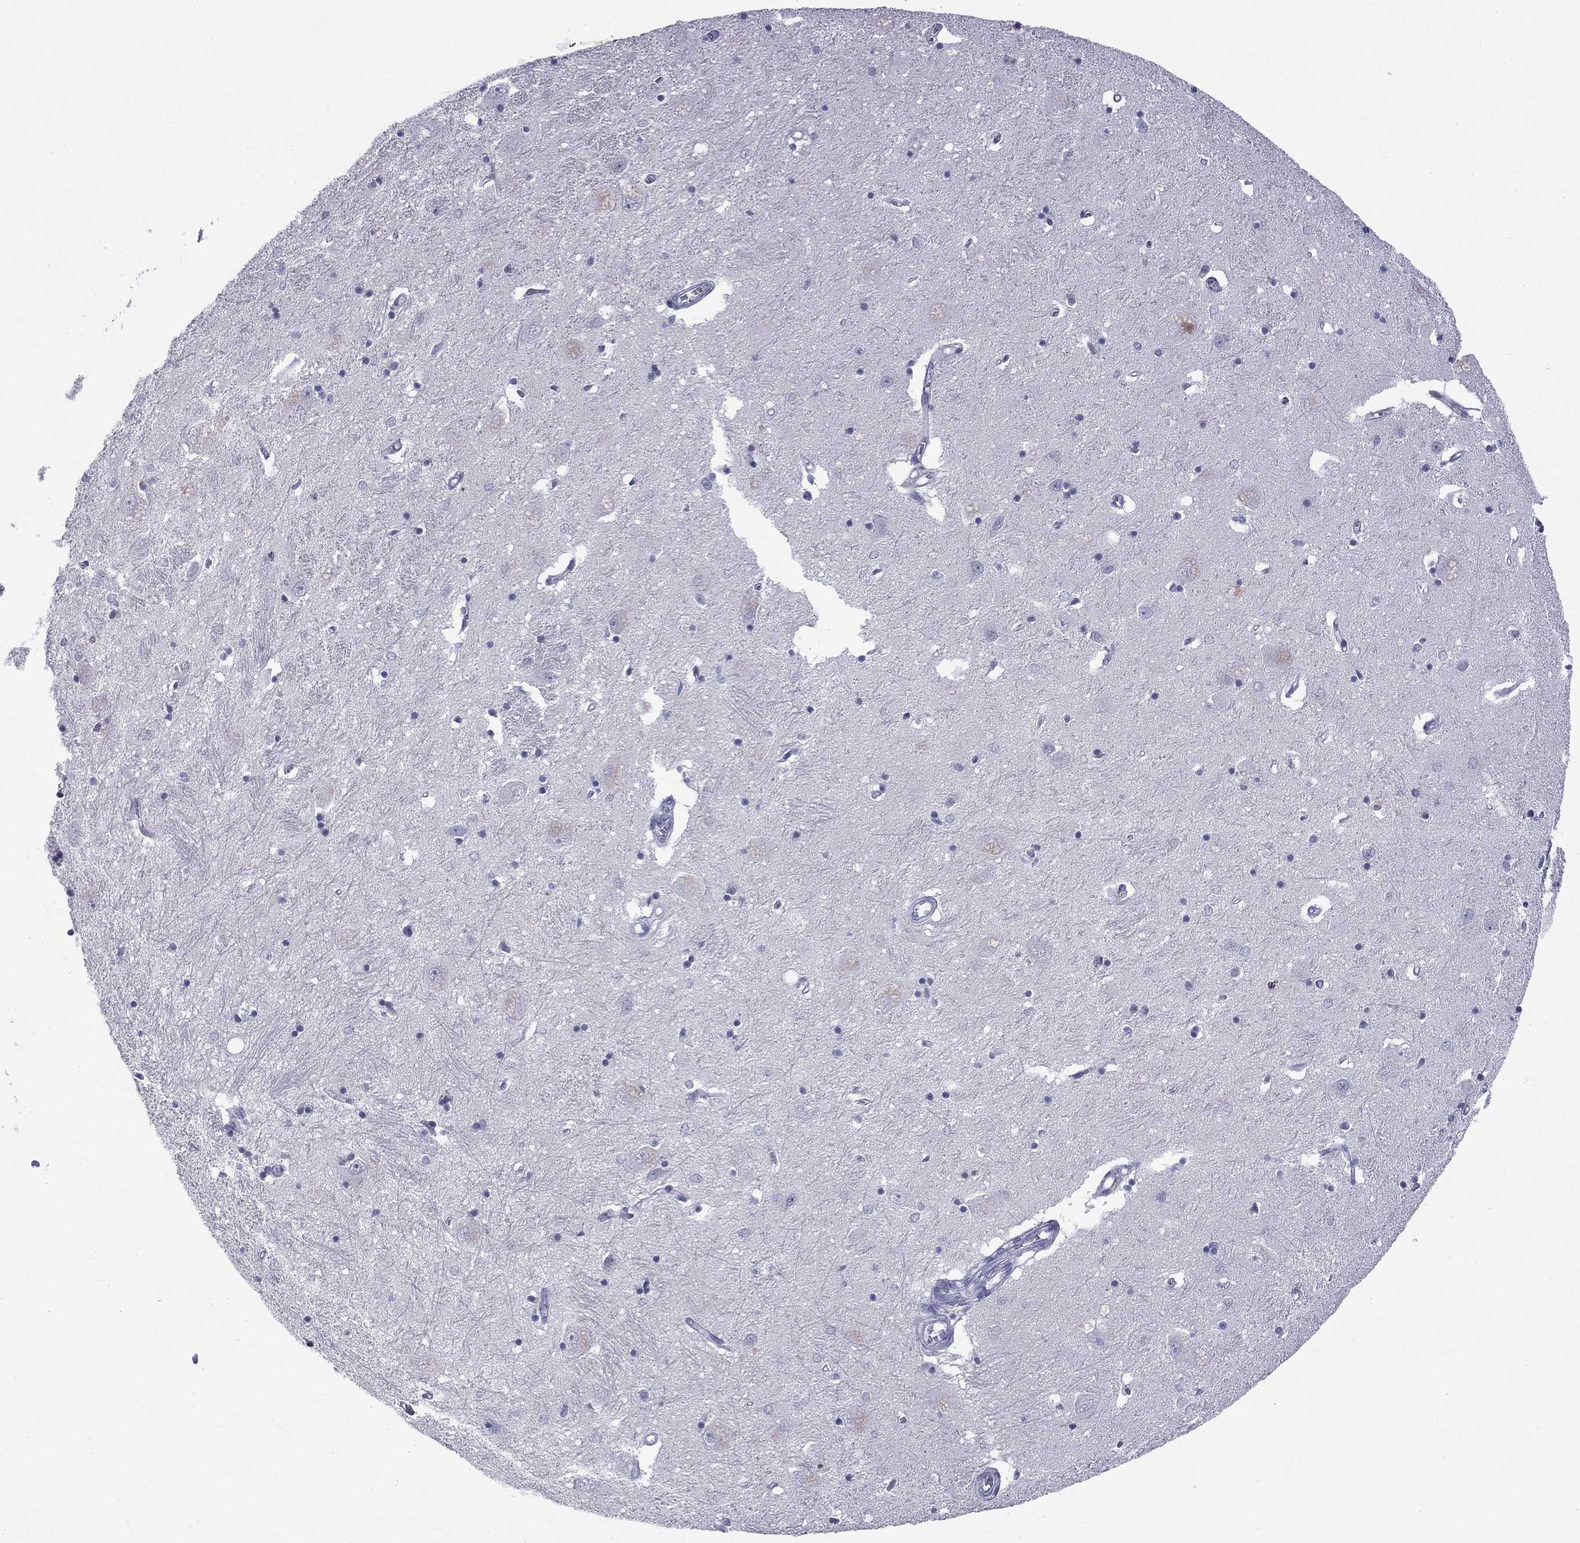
{"staining": {"intensity": "negative", "quantity": "none", "location": "none"}, "tissue": "caudate", "cell_type": "Glial cells", "image_type": "normal", "snomed": [{"axis": "morphology", "description": "Normal tissue, NOS"}, {"axis": "topography", "description": "Lateral ventricle wall"}], "caption": "DAB (3,3'-diaminobenzidine) immunohistochemical staining of benign caudate displays no significant positivity in glial cells. The staining was performed using DAB (3,3'-diaminobenzidine) to visualize the protein expression in brown, while the nuclei were stained in blue with hematoxylin (Magnification: 20x).", "gene": "TFAP2B", "patient": {"sex": "male", "age": 54}}